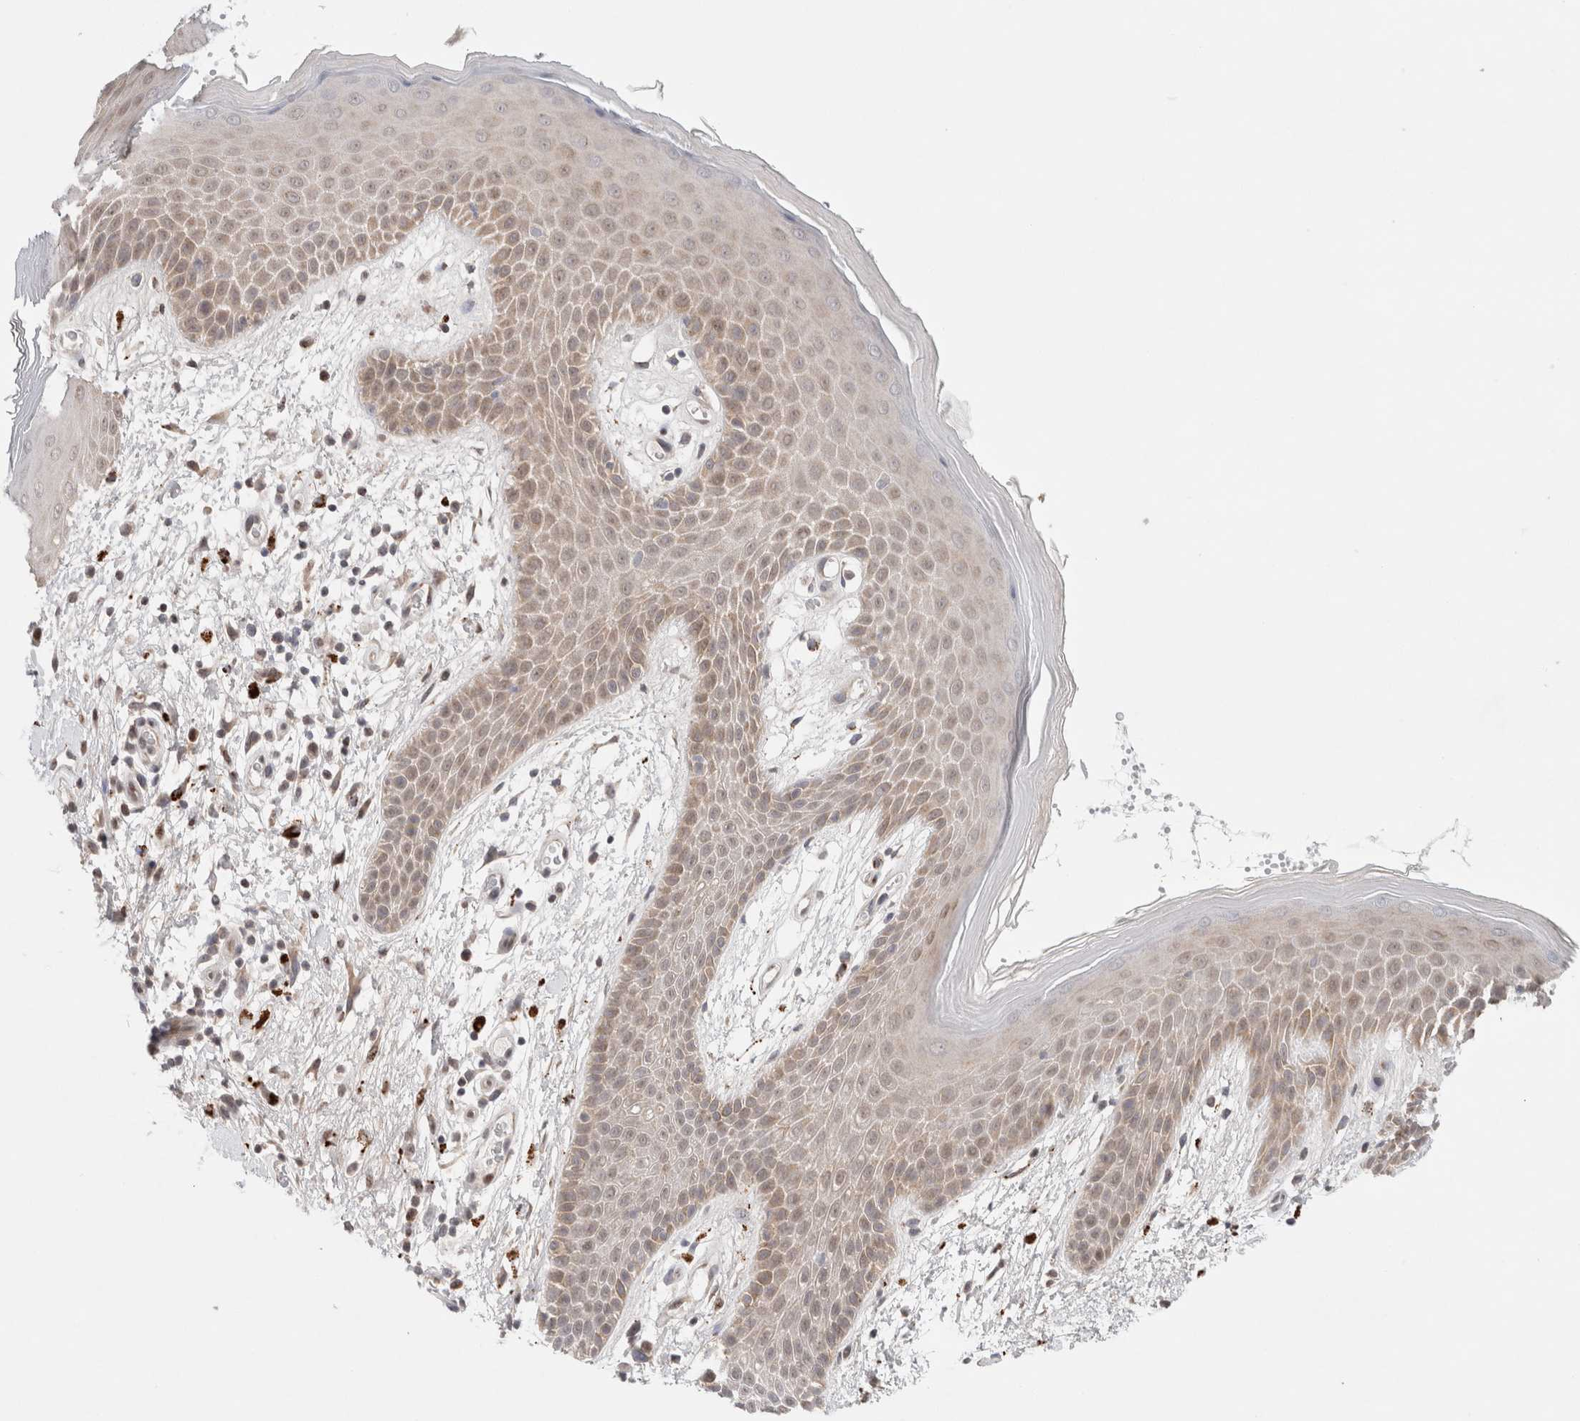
{"staining": {"intensity": "moderate", "quantity": "<25%", "location": "cytoplasmic/membranous,nuclear"}, "tissue": "skin", "cell_type": "Epidermal cells", "image_type": "normal", "snomed": [{"axis": "morphology", "description": "Normal tissue, NOS"}, {"axis": "topography", "description": "Anal"}], "caption": "A low amount of moderate cytoplasmic/membranous,nuclear staining is present in about <25% of epidermal cells in benign skin. The staining was performed using DAB, with brown indicating positive protein expression. Nuclei are stained blue with hematoxylin.", "gene": "ERI3", "patient": {"sex": "male", "age": 74}}